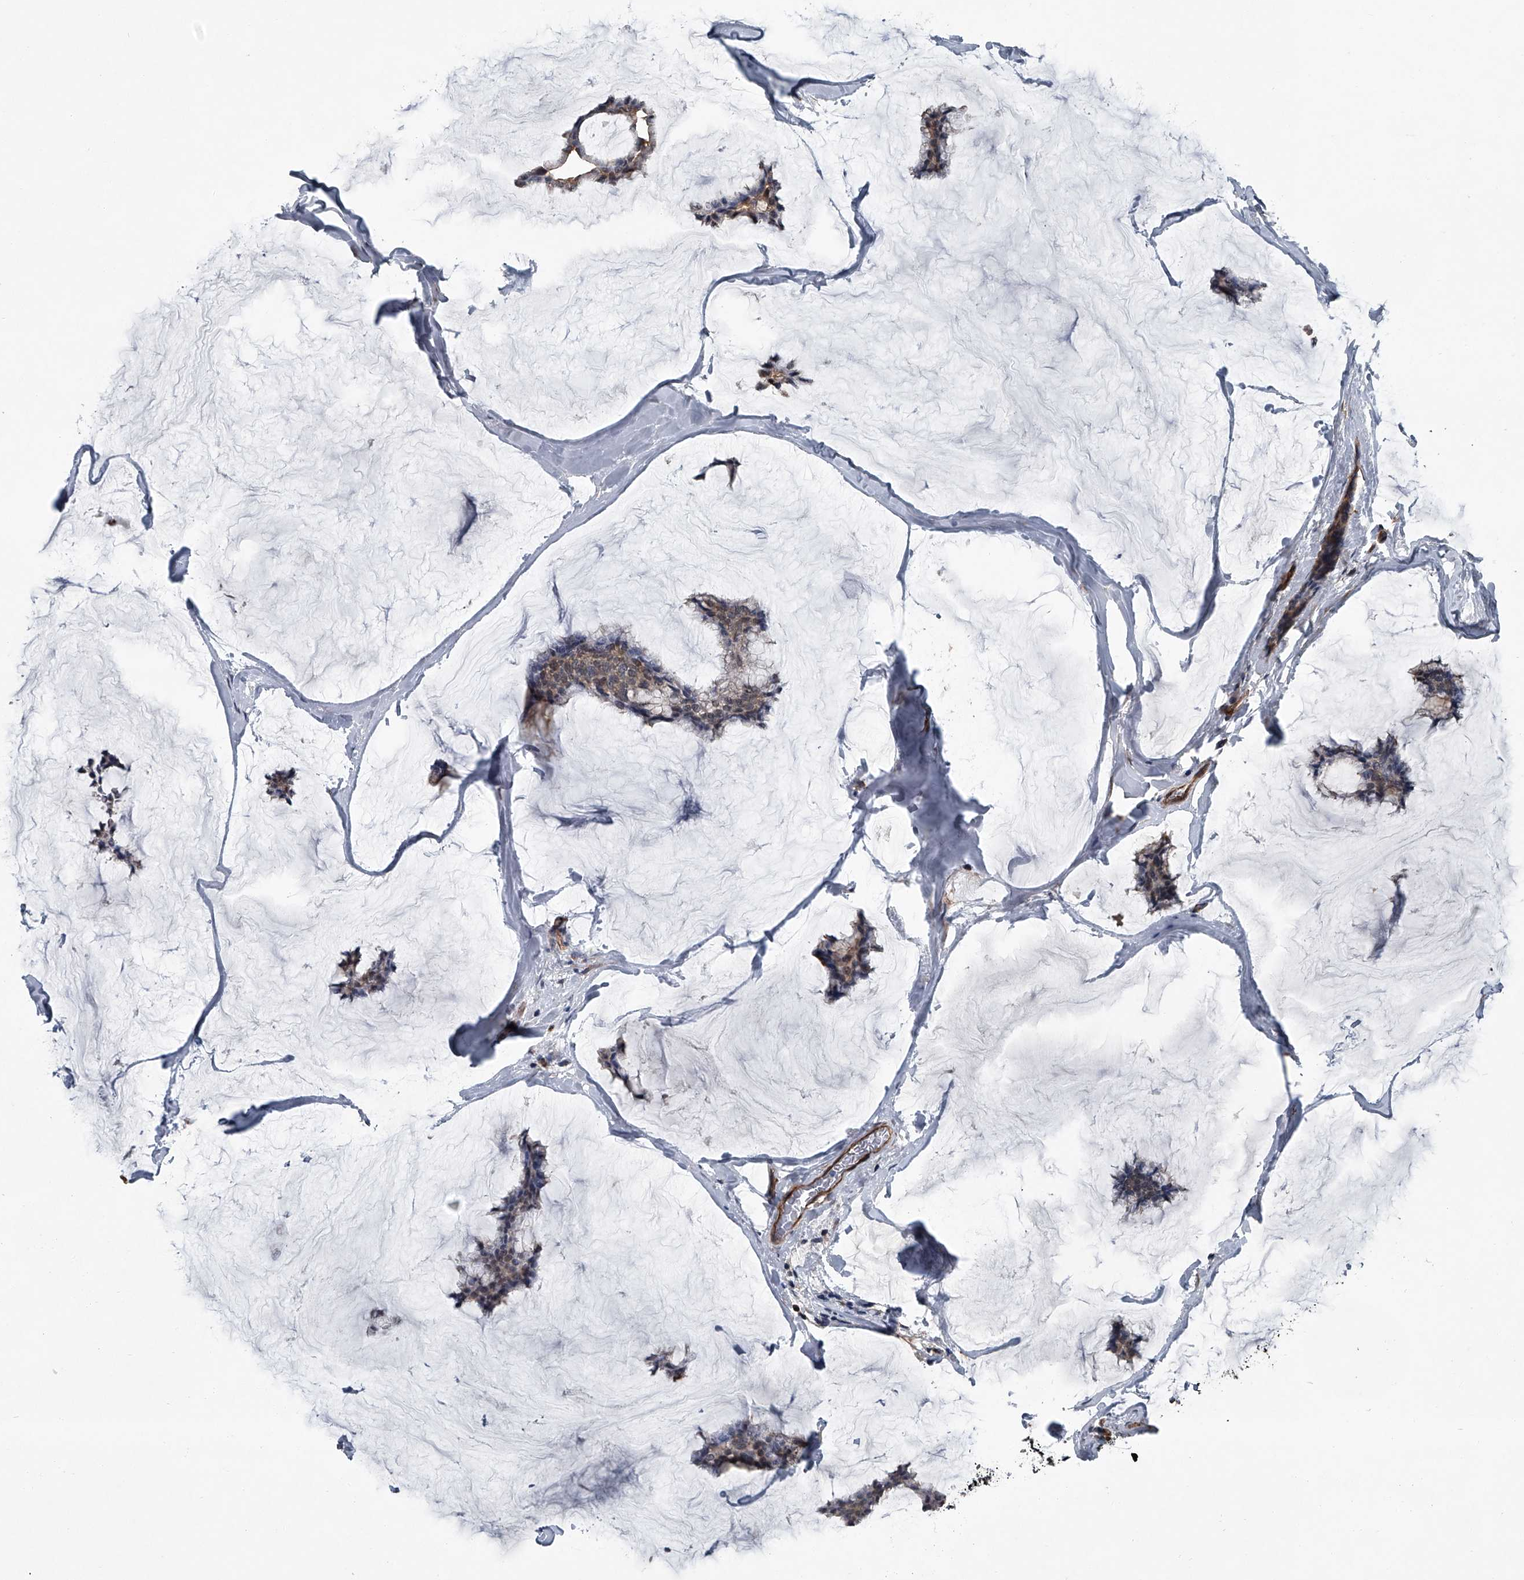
{"staining": {"intensity": "weak", "quantity": "25%-75%", "location": "cytoplasmic/membranous"}, "tissue": "breast cancer", "cell_type": "Tumor cells", "image_type": "cancer", "snomed": [{"axis": "morphology", "description": "Duct carcinoma"}, {"axis": "topography", "description": "Breast"}], "caption": "High-power microscopy captured an immunohistochemistry photomicrograph of breast cancer (invasive ductal carcinoma), revealing weak cytoplasmic/membranous expression in about 25%-75% of tumor cells.", "gene": "LDLRAD2", "patient": {"sex": "female", "age": 93}}